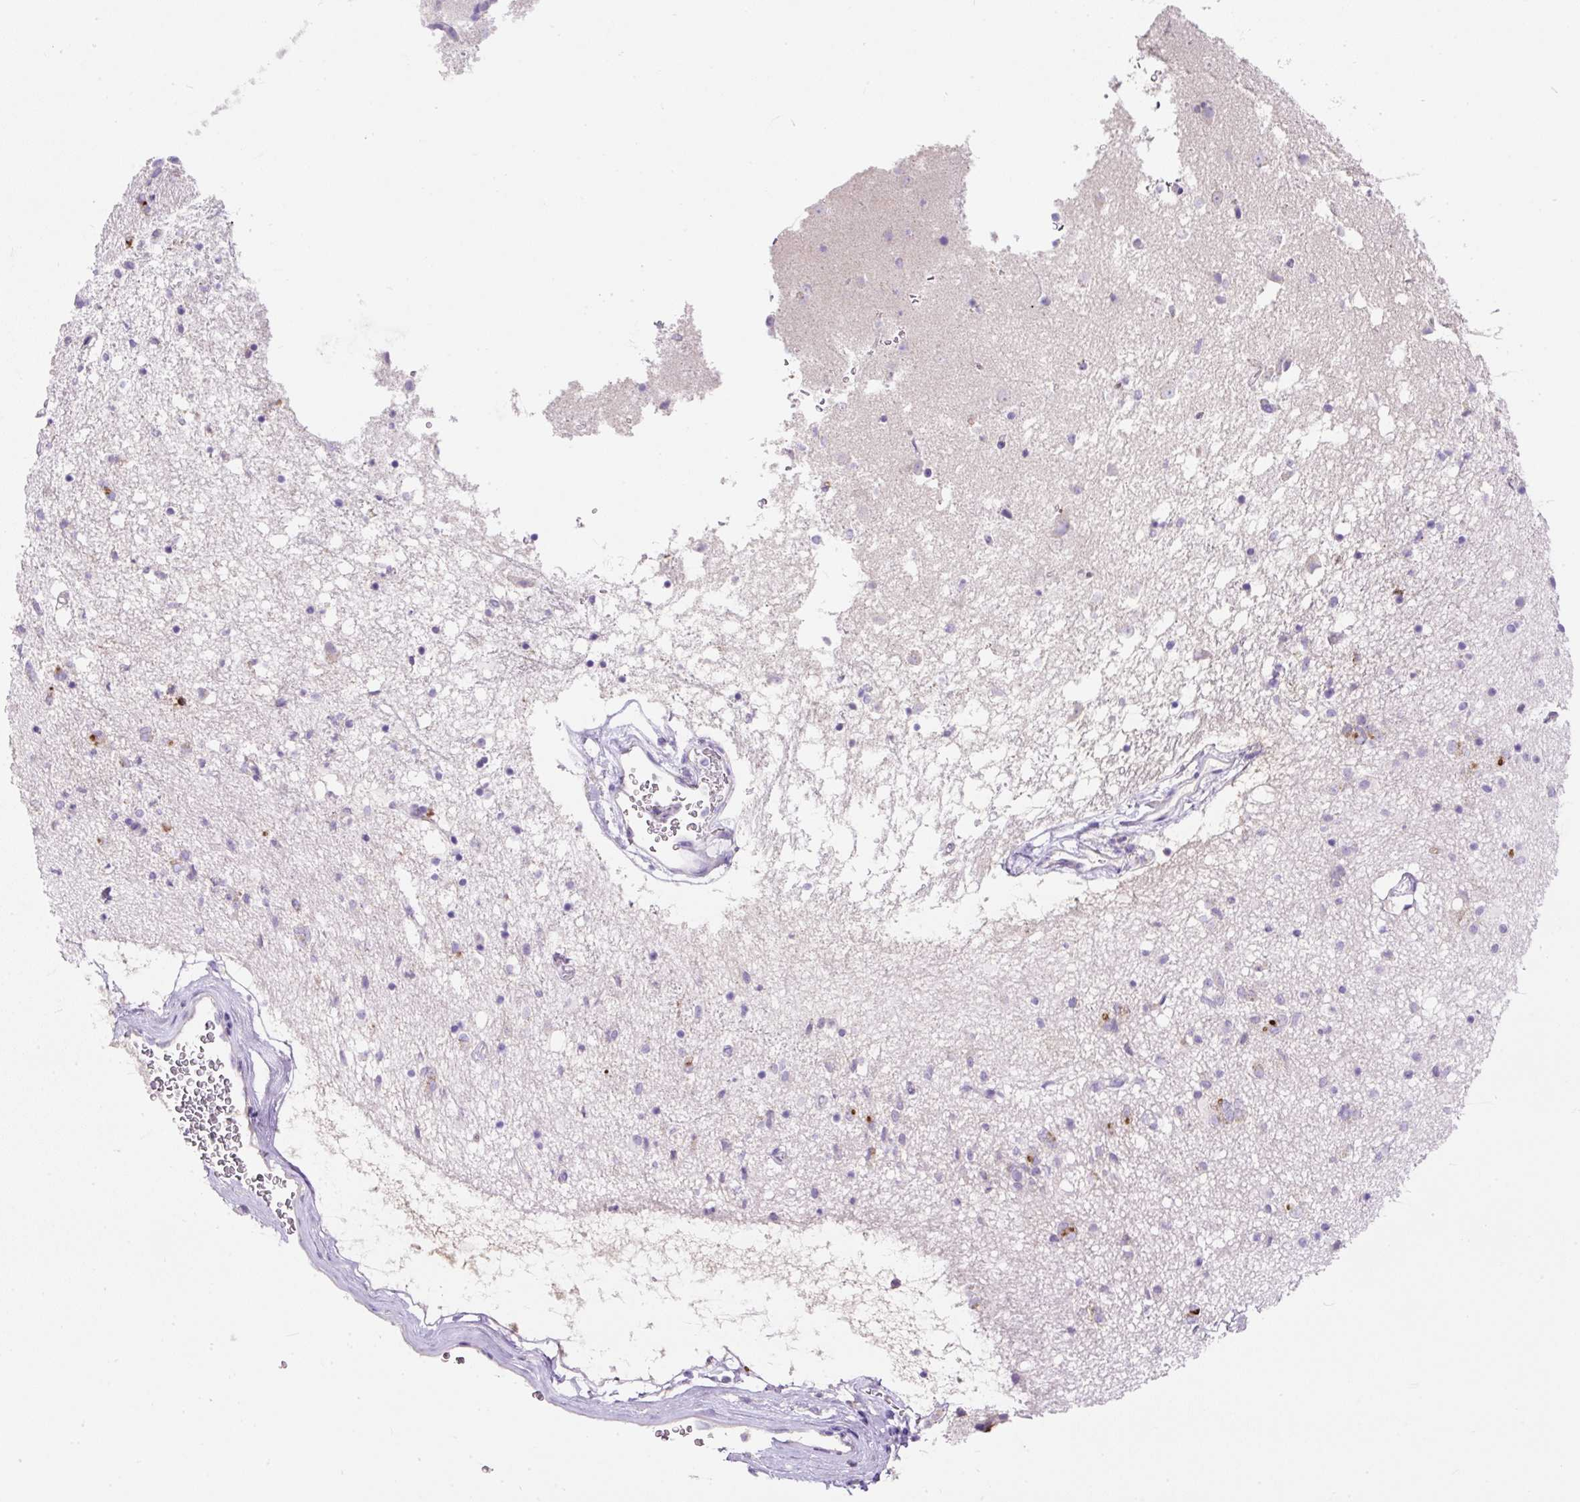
{"staining": {"intensity": "moderate", "quantity": "<25%", "location": "cytoplasmic/membranous"}, "tissue": "caudate", "cell_type": "Glial cells", "image_type": "normal", "snomed": [{"axis": "morphology", "description": "Normal tissue, NOS"}, {"axis": "topography", "description": "Lateral ventricle wall"}], "caption": "A brown stain highlights moderate cytoplasmic/membranous staining of a protein in glial cells of benign caudate. The staining was performed using DAB (3,3'-diaminobenzidine) to visualize the protein expression in brown, while the nuclei were stained in blue with hematoxylin (Magnification: 20x).", "gene": "SUSD5", "patient": {"sex": "male", "age": 58}}